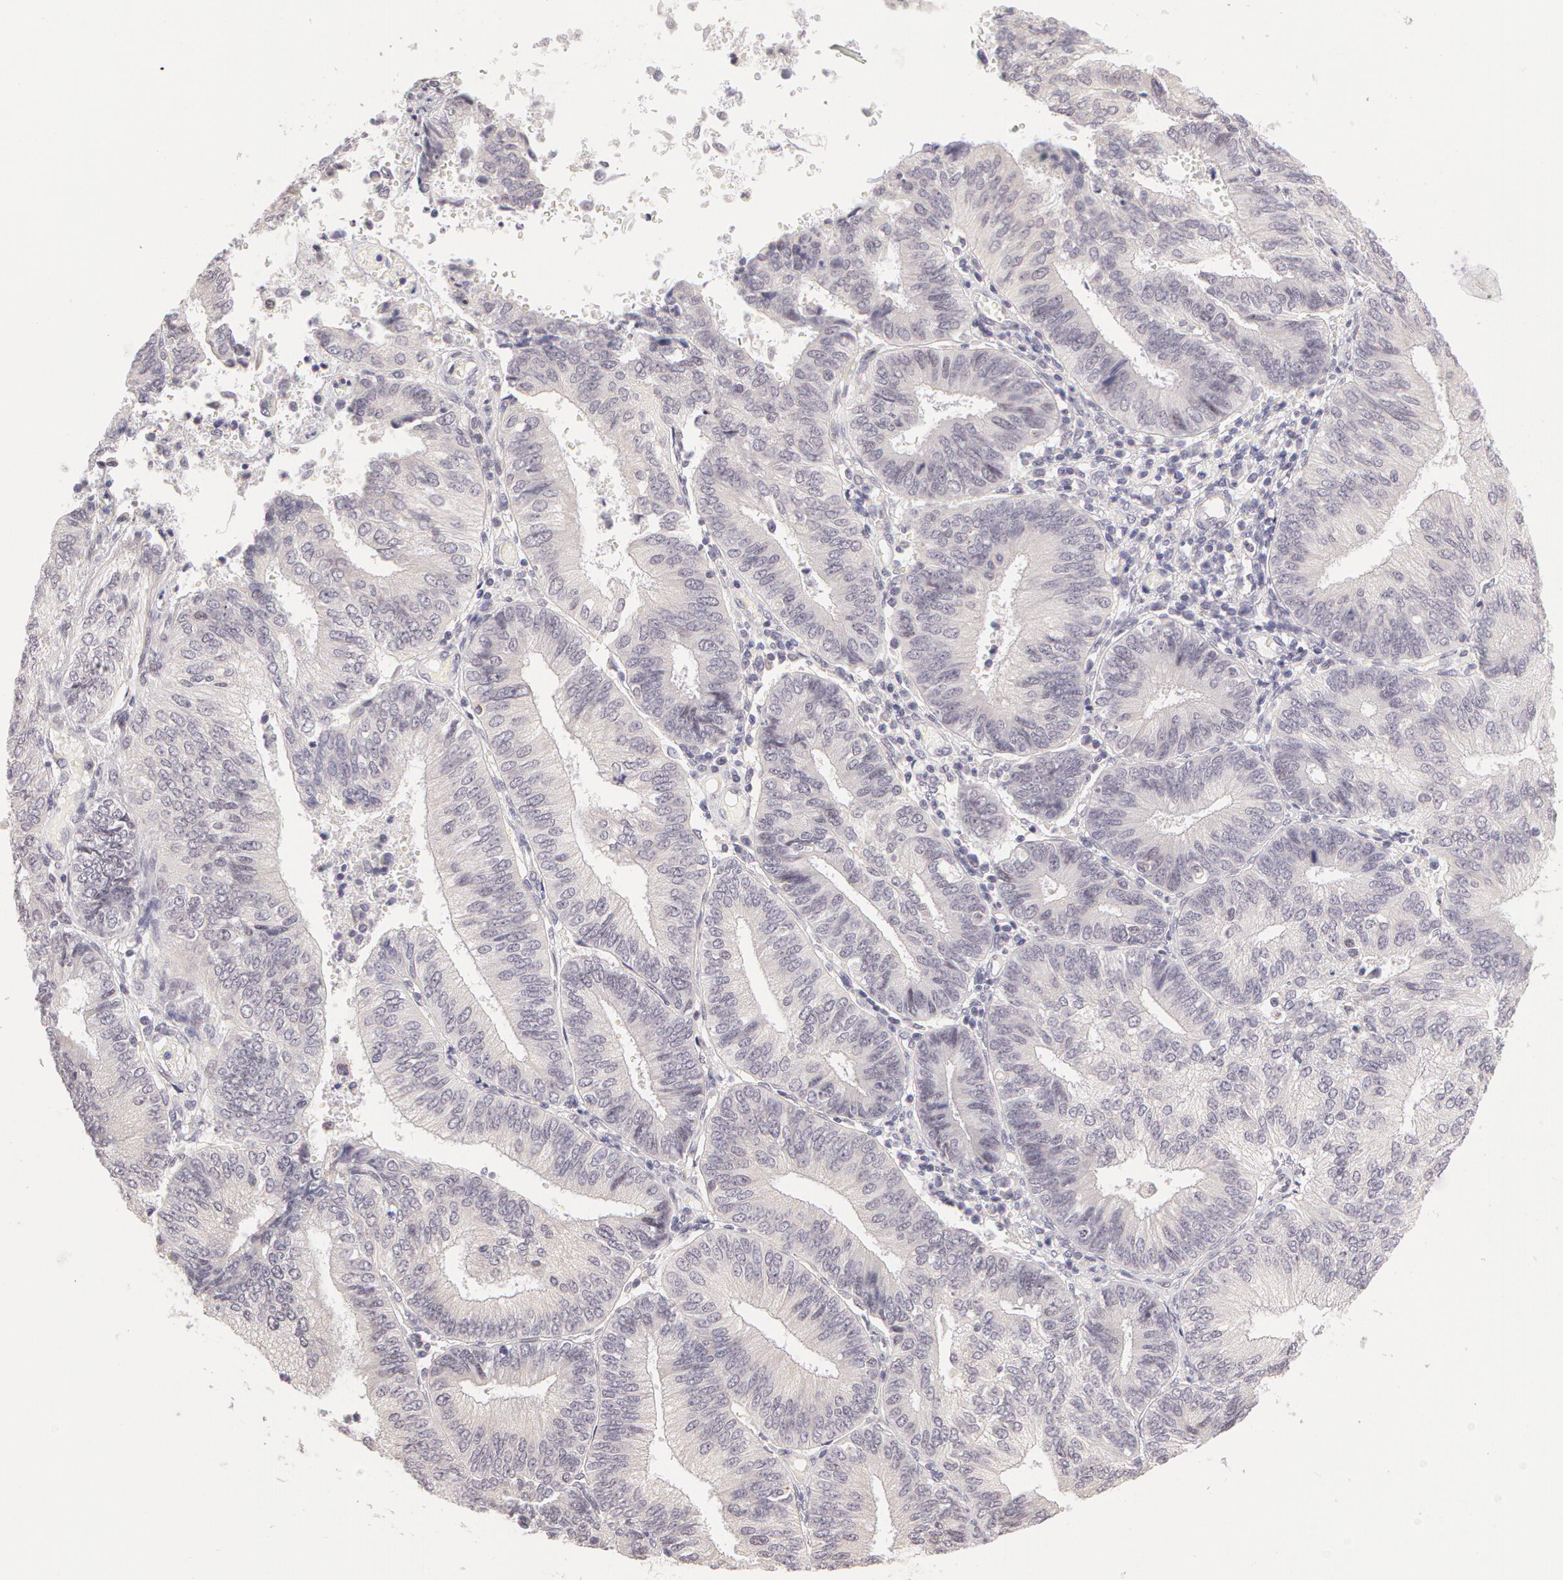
{"staining": {"intensity": "negative", "quantity": "none", "location": "none"}, "tissue": "endometrial cancer", "cell_type": "Tumor cells", "image_type": "cancer", "snomed": [{"axis": "morphology", "description": "Adenocarcinoma, NOS"}, {"axis": "topography", "description": "Endometrium"}], "caption": "This is an immunohistochemistry image of human endometrial cancer. There is no staining in tumor cells.", "gene": "ZNF597", "patient": {"sex": "female", "age": 55}}